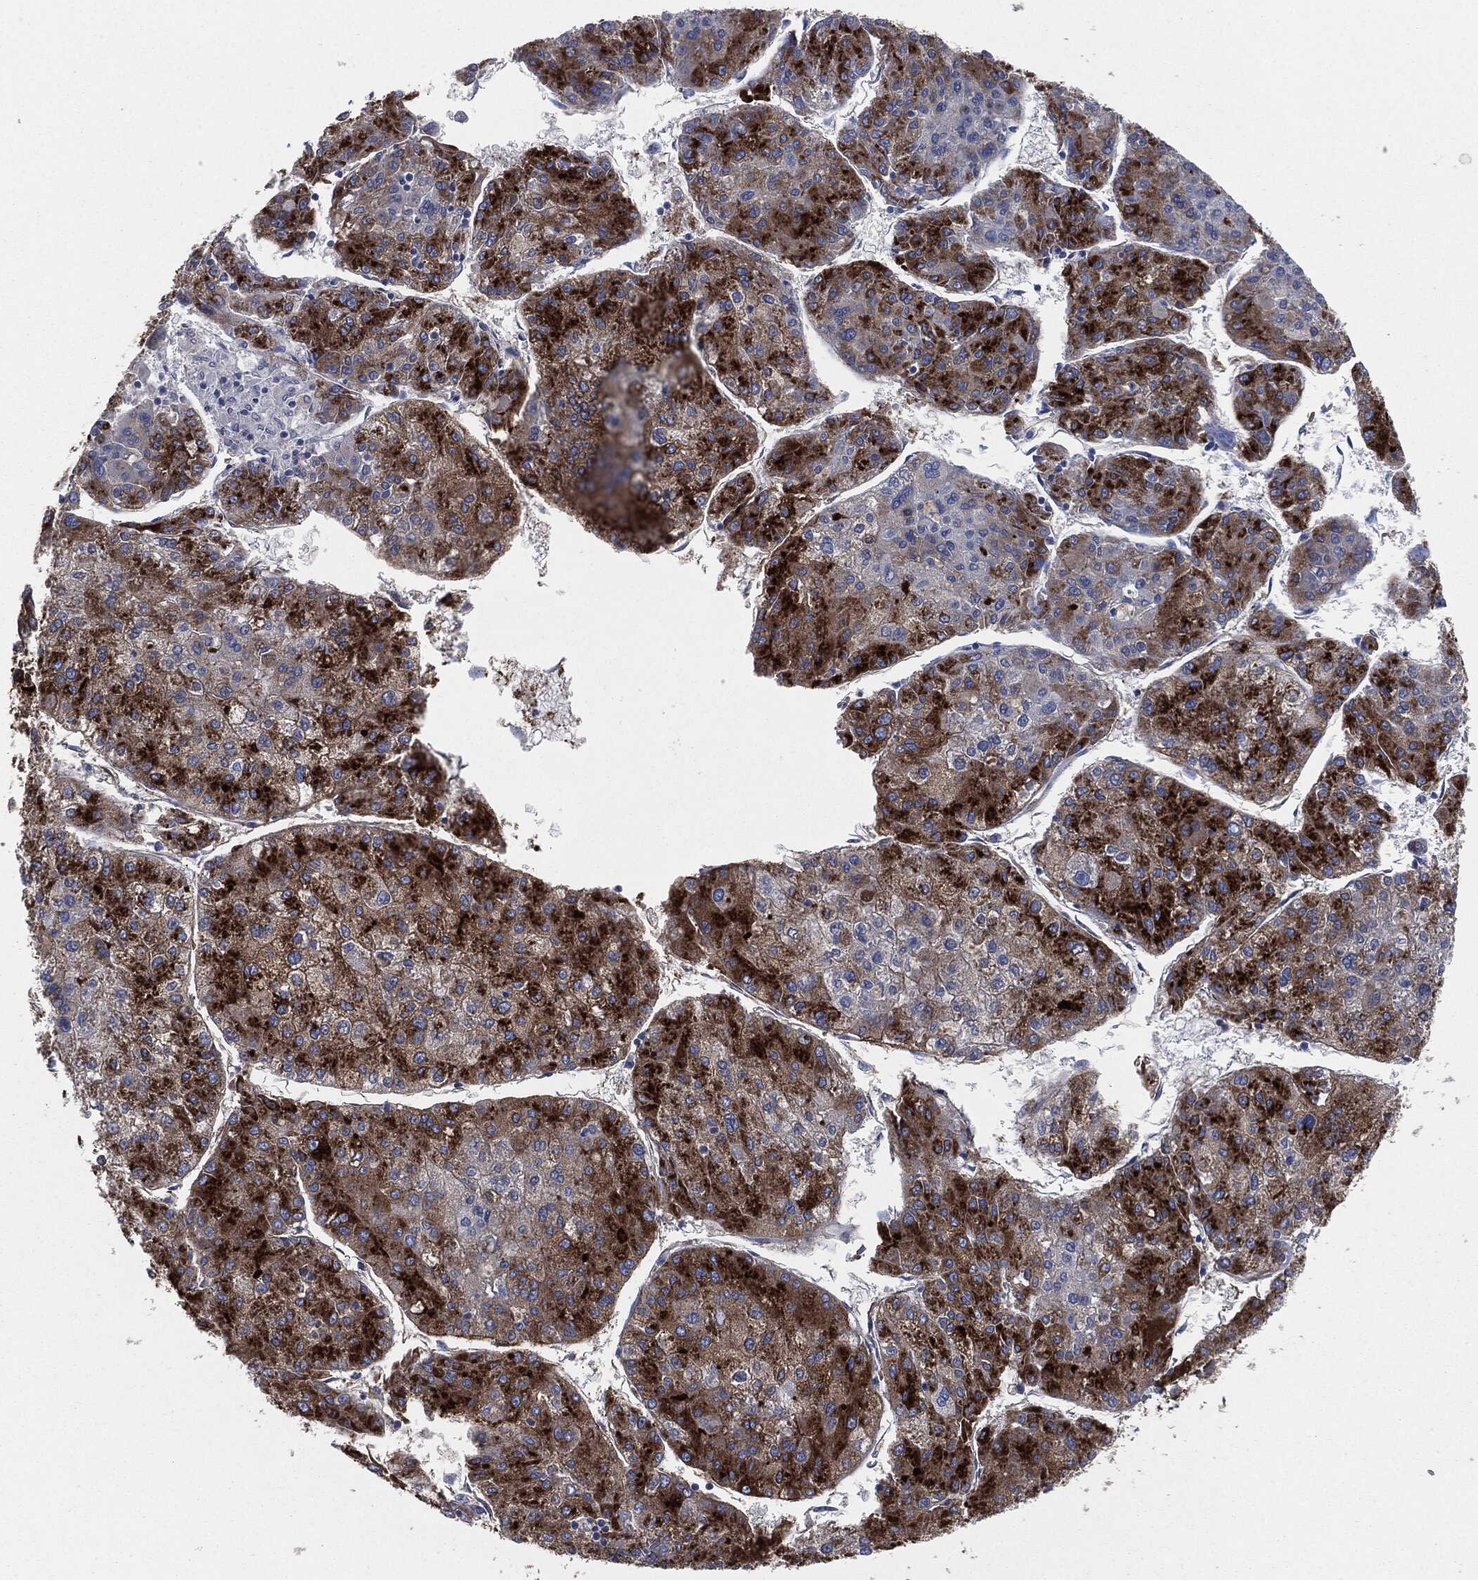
{"staining": {"intensity": "strong", "quantity": "25%-75%", "location": "cytoplasmic/membranous"}, "tissue": "liver cancer", "cell_type": "Tumor cells", "image_type": "cancer", "snomed": [{"axis": "morphology", "description": "Carcinoma, Hepatocellular, NOS"}, {"axis": "topography", "description": "Liver"}], "caption": "Immunohistochemical staining of liver cancer (hepatocellular carcinoma) reveals strong cytoplasmic/membranous protein positivity in approximately 25%-75% of tumor cells. (DAB (3,3'-diaminobenzidine) = brown stain, brightfield microscopy at high magnification).", "gene": "APOB", "patient": {"sex": "male", "age": 43}}